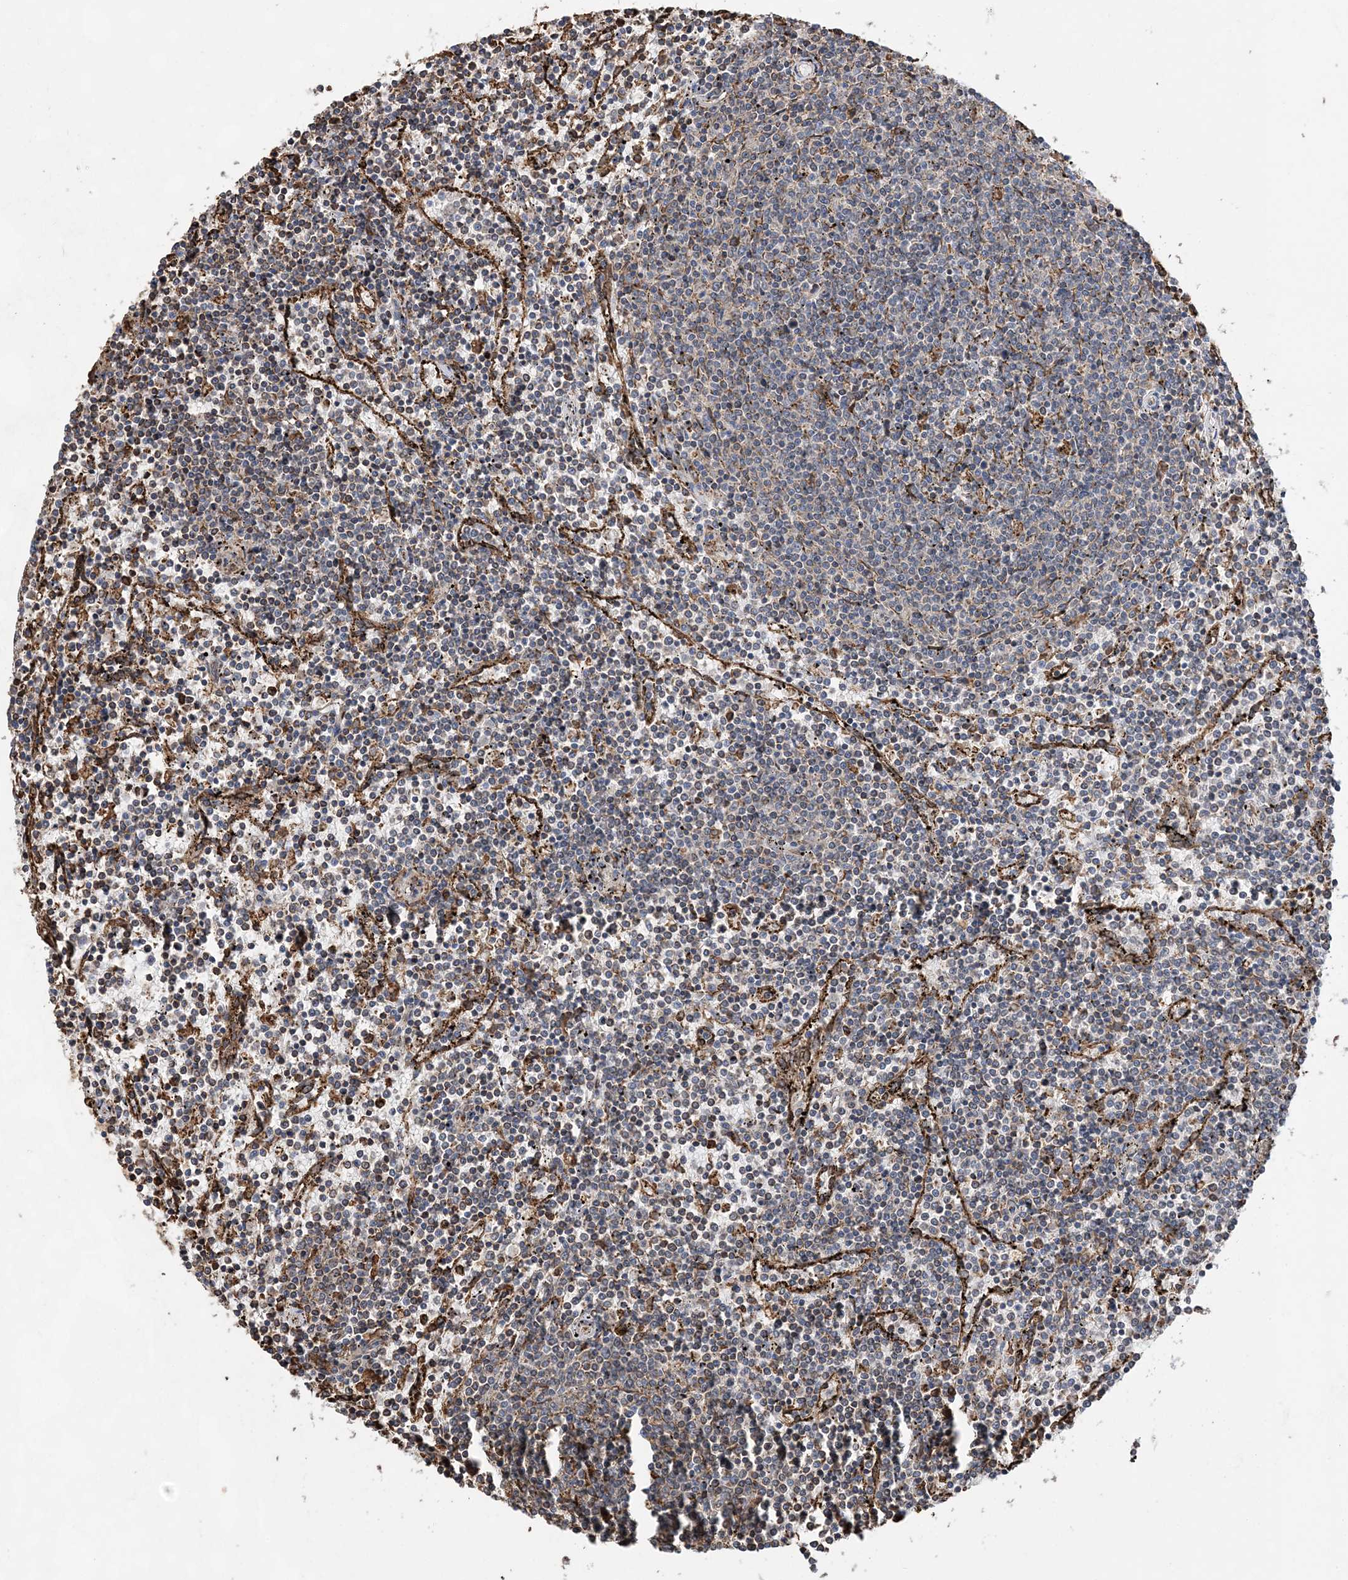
{"staining": {"intensity": "negative", "quantity": "none", "location": "none"}, "tissue": "lymphoma", "cell_type": "Tumor cells", "image_type": "cancer", "snomed": [{"axis": "morphology", "description": "Malignant lymphoma, non-Hodgkin's type, Low grade"}, {"axis": "topography", "description": "Spleen"}], "caption": "A photomicrograph of human malignant lymphoma, non-Hodgkin's type (low-grade) is negative for staining in tumor cells.", "gene": "WDR12", "patient": {"sex": "female", "age": 50}}